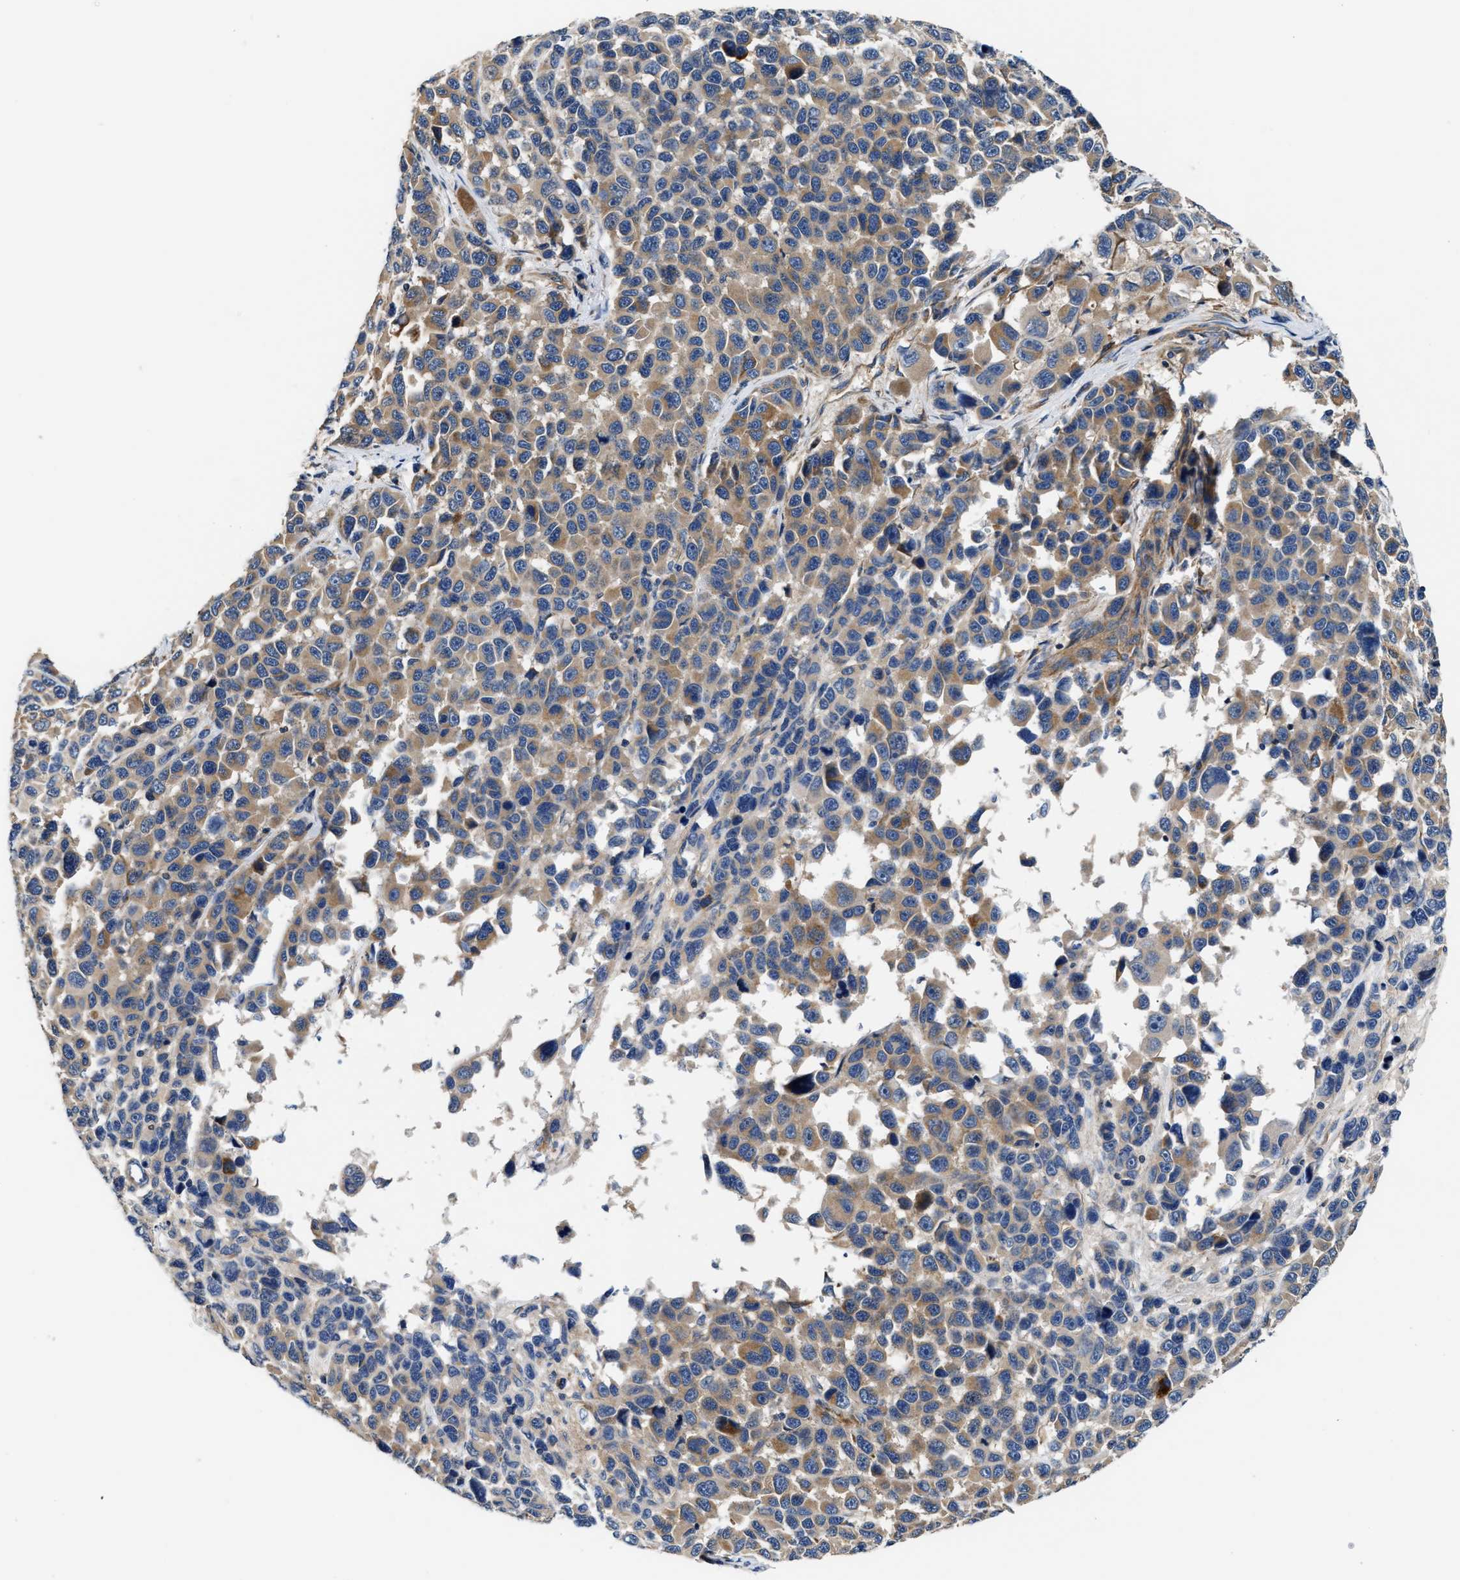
{"staining": {"intensity": "moderate", "quantity": "25%-75%", "location": "cytoplasmic/membranous"}, "tissue": "melanoma", "cell_type": "Tumor cells", "image_type": "cancer", "snomed": [{"axis": "morphology", "description": "Malignant melanoma, NOS"}, {"axis": "topography", "description": "Skin"}], "caption": "Human malignant melanoma stained with a protein marker displays moderate staining in tumor cells.", "gene": "TEX2", "patient": {"sex": "male", "age": 53}}